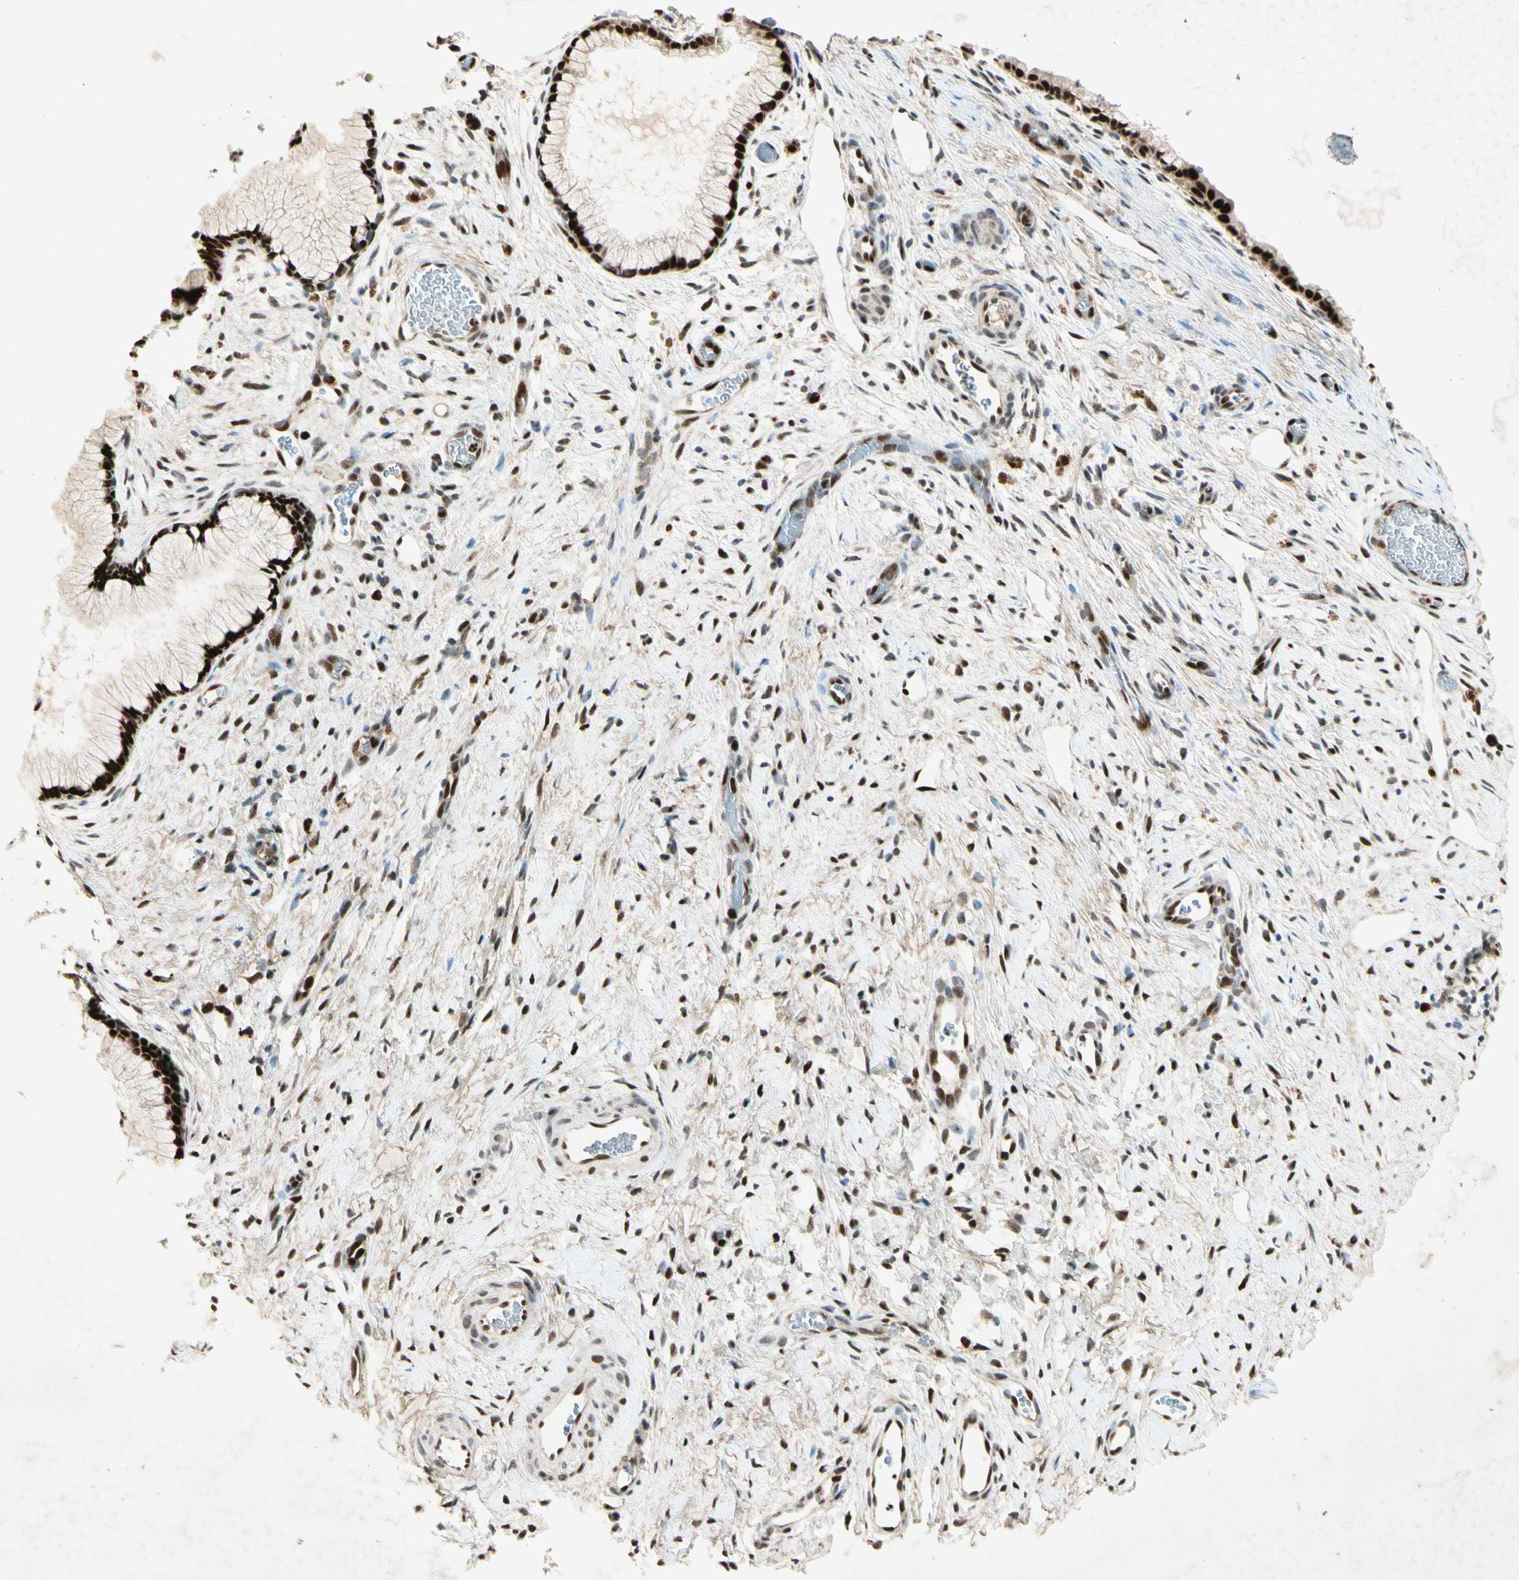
{"staining": {"intensity": "strong", "quantity": ">75%", "location": "nuclear"}, "tissue": "cervix", "cell_type": "Glandular cells", "image_type": "normal", "snomed": [{"axis": "morphology", "description": "Normal tissue, NOS"}, {"axis": "topography", "description": "Cervix"}], "caption": "Normal cervix shows strong nuclear staining in approximately >75% of glandular cells, visualized by immunohistochemistry.", "gene": "RNF43", "patient": {"sex": "female", "age": 65}}